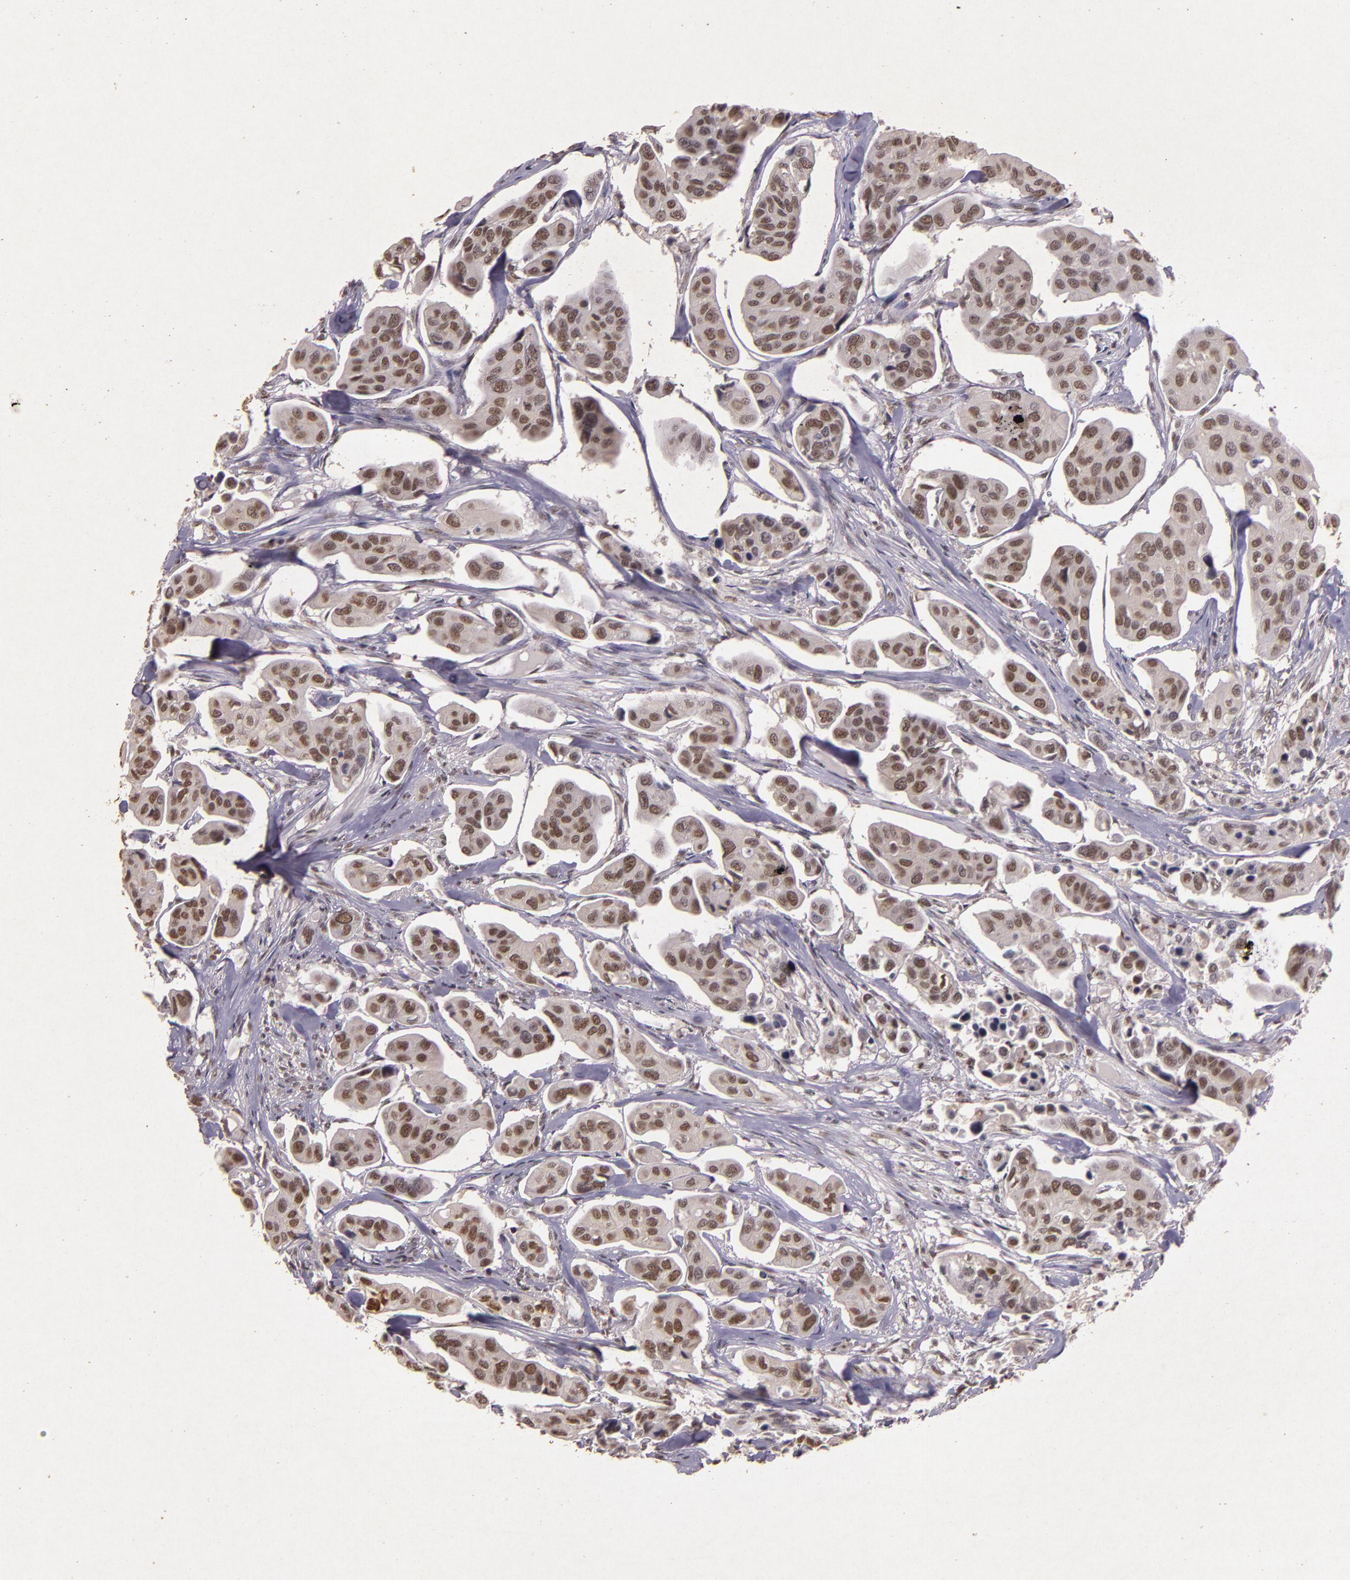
{"staining": {"intensity": "moderate", "quantity": ">75%", "location": "nuclear"}, "tissue": "urothelial cancer", "cell_type": "Tumor cells", "image_type": "cancer", "snomed": [{"axis": "morphology", "description": "Adenocarcinoma, NOS"}, {"axis": "topography", "description": "Urinary bladder"}], "caption": "Urothelial cancer tissue shows moderate nuclear staining in about >75% of tumor cells", "gene": "CBX3", "patient": {"sex": "male", "age": 61}}